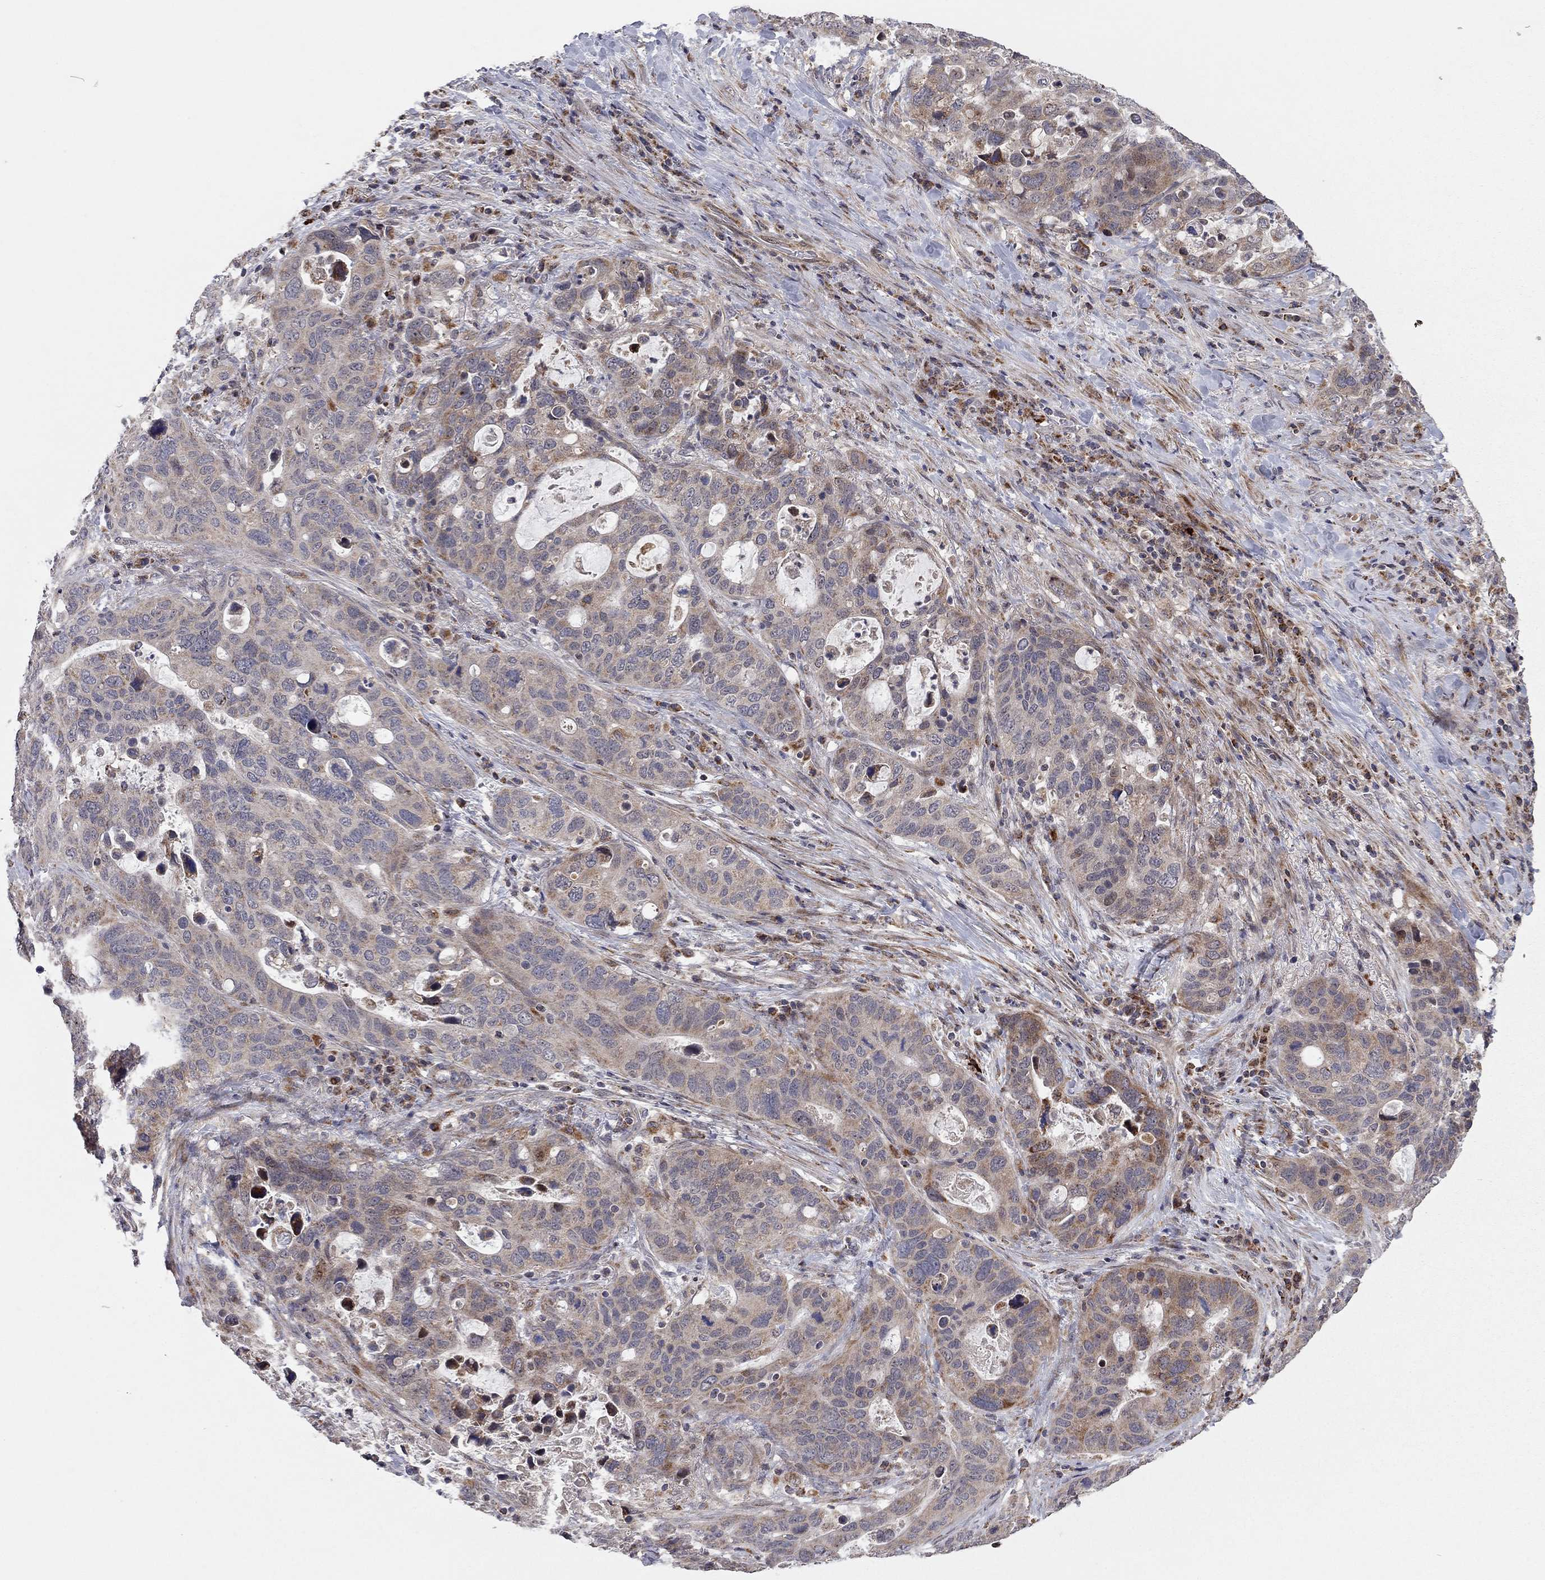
{"staining": {"intensity": "strong", "quantity": "<25%", "location": "cytoplasmic/membranous"}, "tissue": "stomach cancer", "cell_type": "Tumor cells", "image_type": "cancer", "snomed": [{"axis": "morphology", "description": "Adenocarcinoma, NOS"}, {"axis": "topography", "description": "Stomach"}], "caption": "A medium amount of strong cytoplasmic/membranous expression is appreciated in about <25% of tumor cells in stomach cancer (adenocarcinoma) tissue.", "gene": "IDS", "patient": {"sex": "male", "age": 54}}